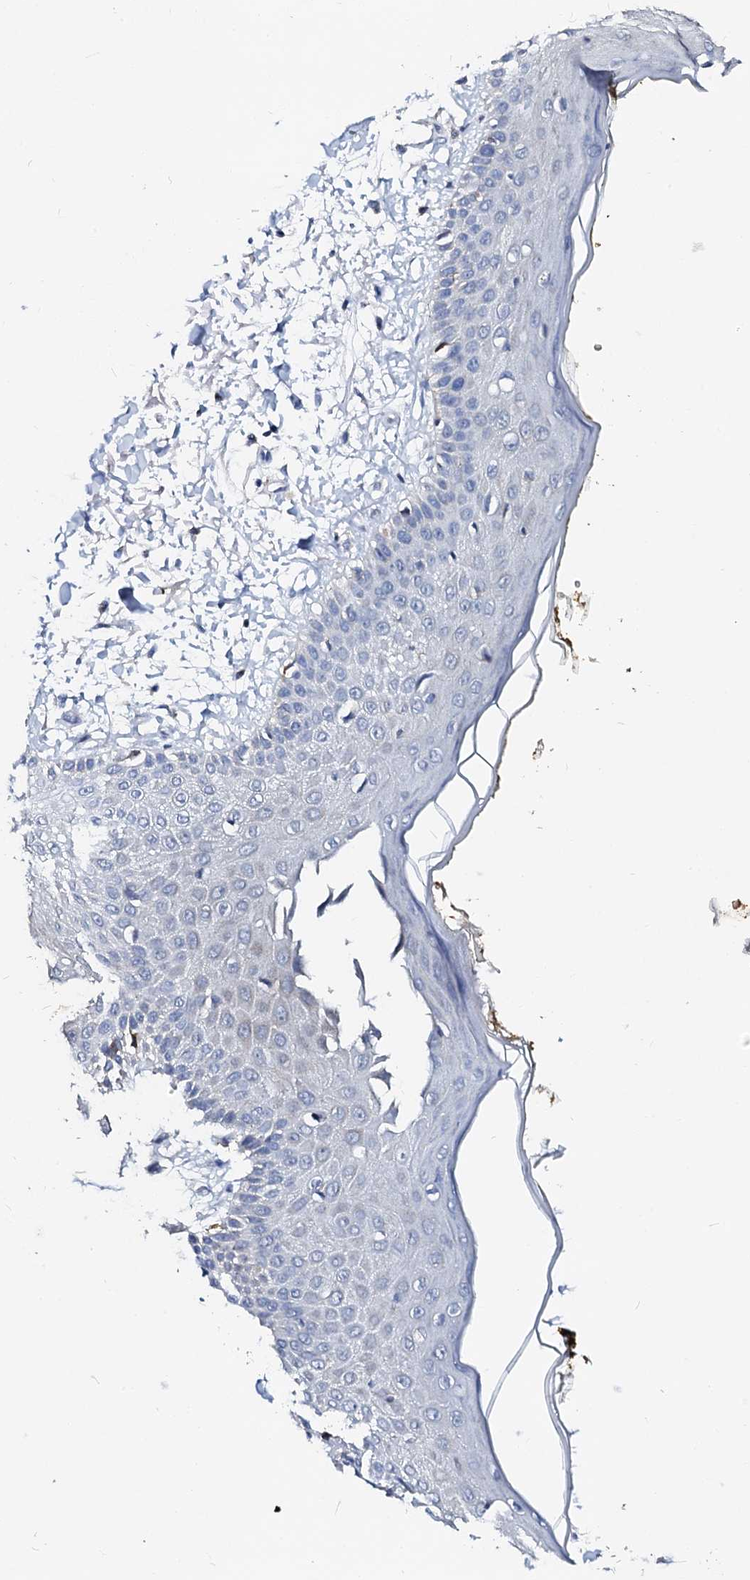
{"staining": {"intensity": "negative", "quantity": "none", "location": "none"}, "tissue": "skin", "cell_type": "Fibroblasts", "image_type": "normal", "snomed": [{"axis": "morphology", "description": "Normal tissue, NOS"}, {"axis": "morphology", "description": "Squamous cell carcinoma, NOS"}, {"axis": "topography", "description": "Skin"}, {"axis": "topography", "description": "Peripheral nerve tissue"}], "caption": "A histopathology image of skin stained for a protein exhibits no brown staining in fibroblasts.", "gene": "RAB27A", "patient": {"sex": "male", "age": 83}}